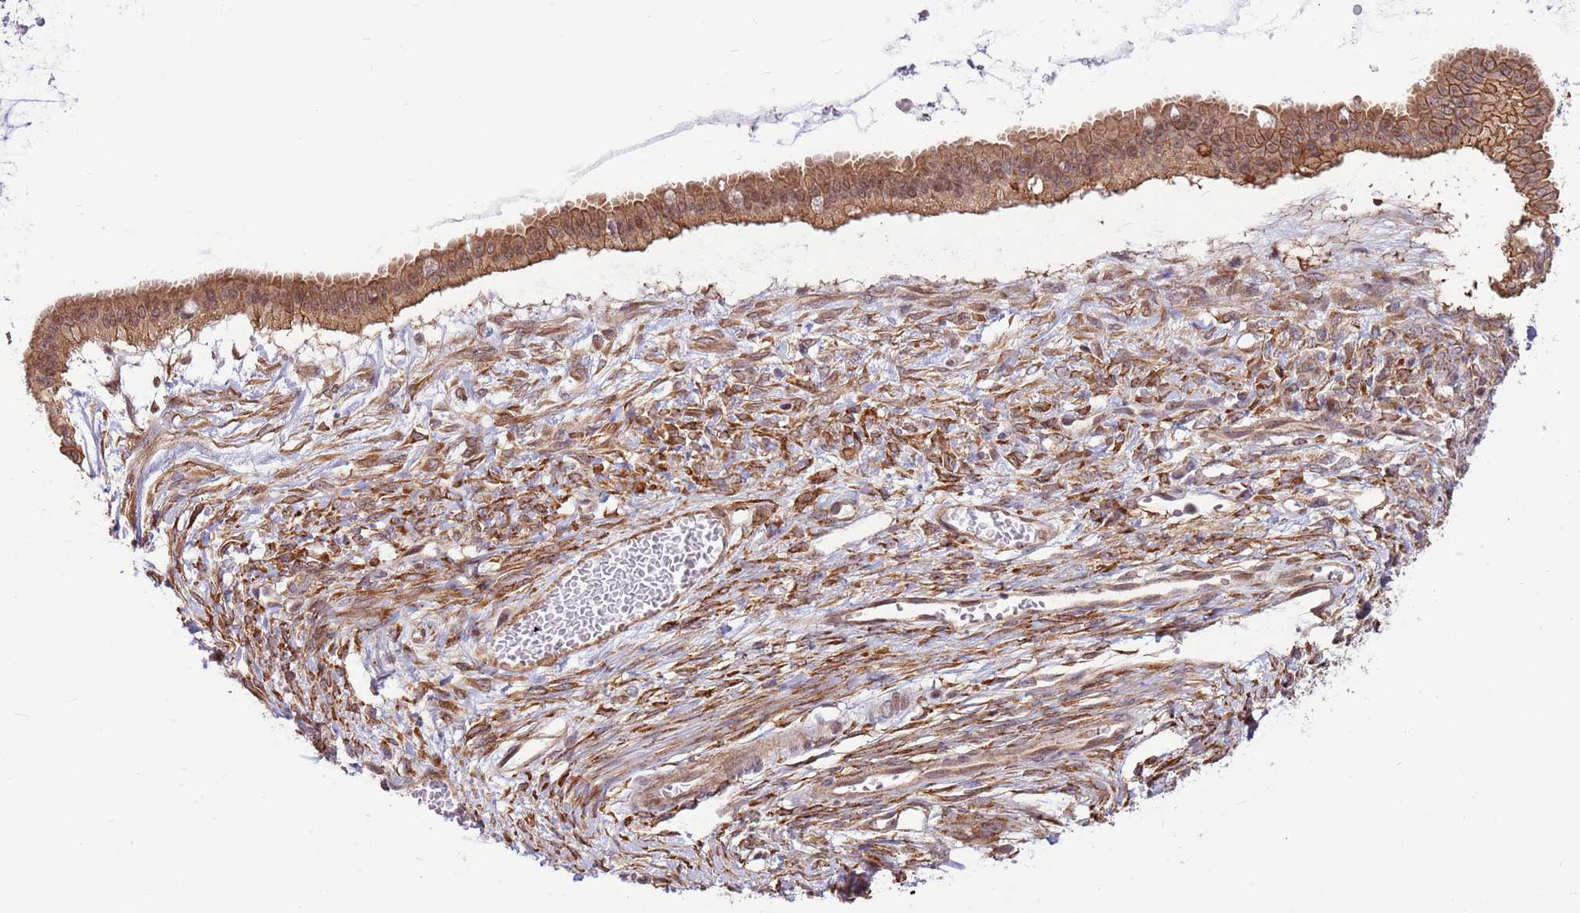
{"staining": {"intensity": "moderate", "quantity": ">75%", "location": "cytoplasmic/membranous,nuclear"}, "tissue": "ovarian cancer", "cell_type": "Tumor cells", "image_type": "cancer", "snomed": [{"axis": "morphology", "description": "Cystadenocarcinoma, mucinous, NOS"}, {"axis": "topography", "description": "Ovary"}], "caption": "A medium amount of moderate cytoplasmic/membranous and nuclear staining is identified in about >75% of tumor cells in ovarian mucinous cystadenocarcinoma tissue.", "gene": "DCAF4", "patient": {"sex": "female", "age": 73}}